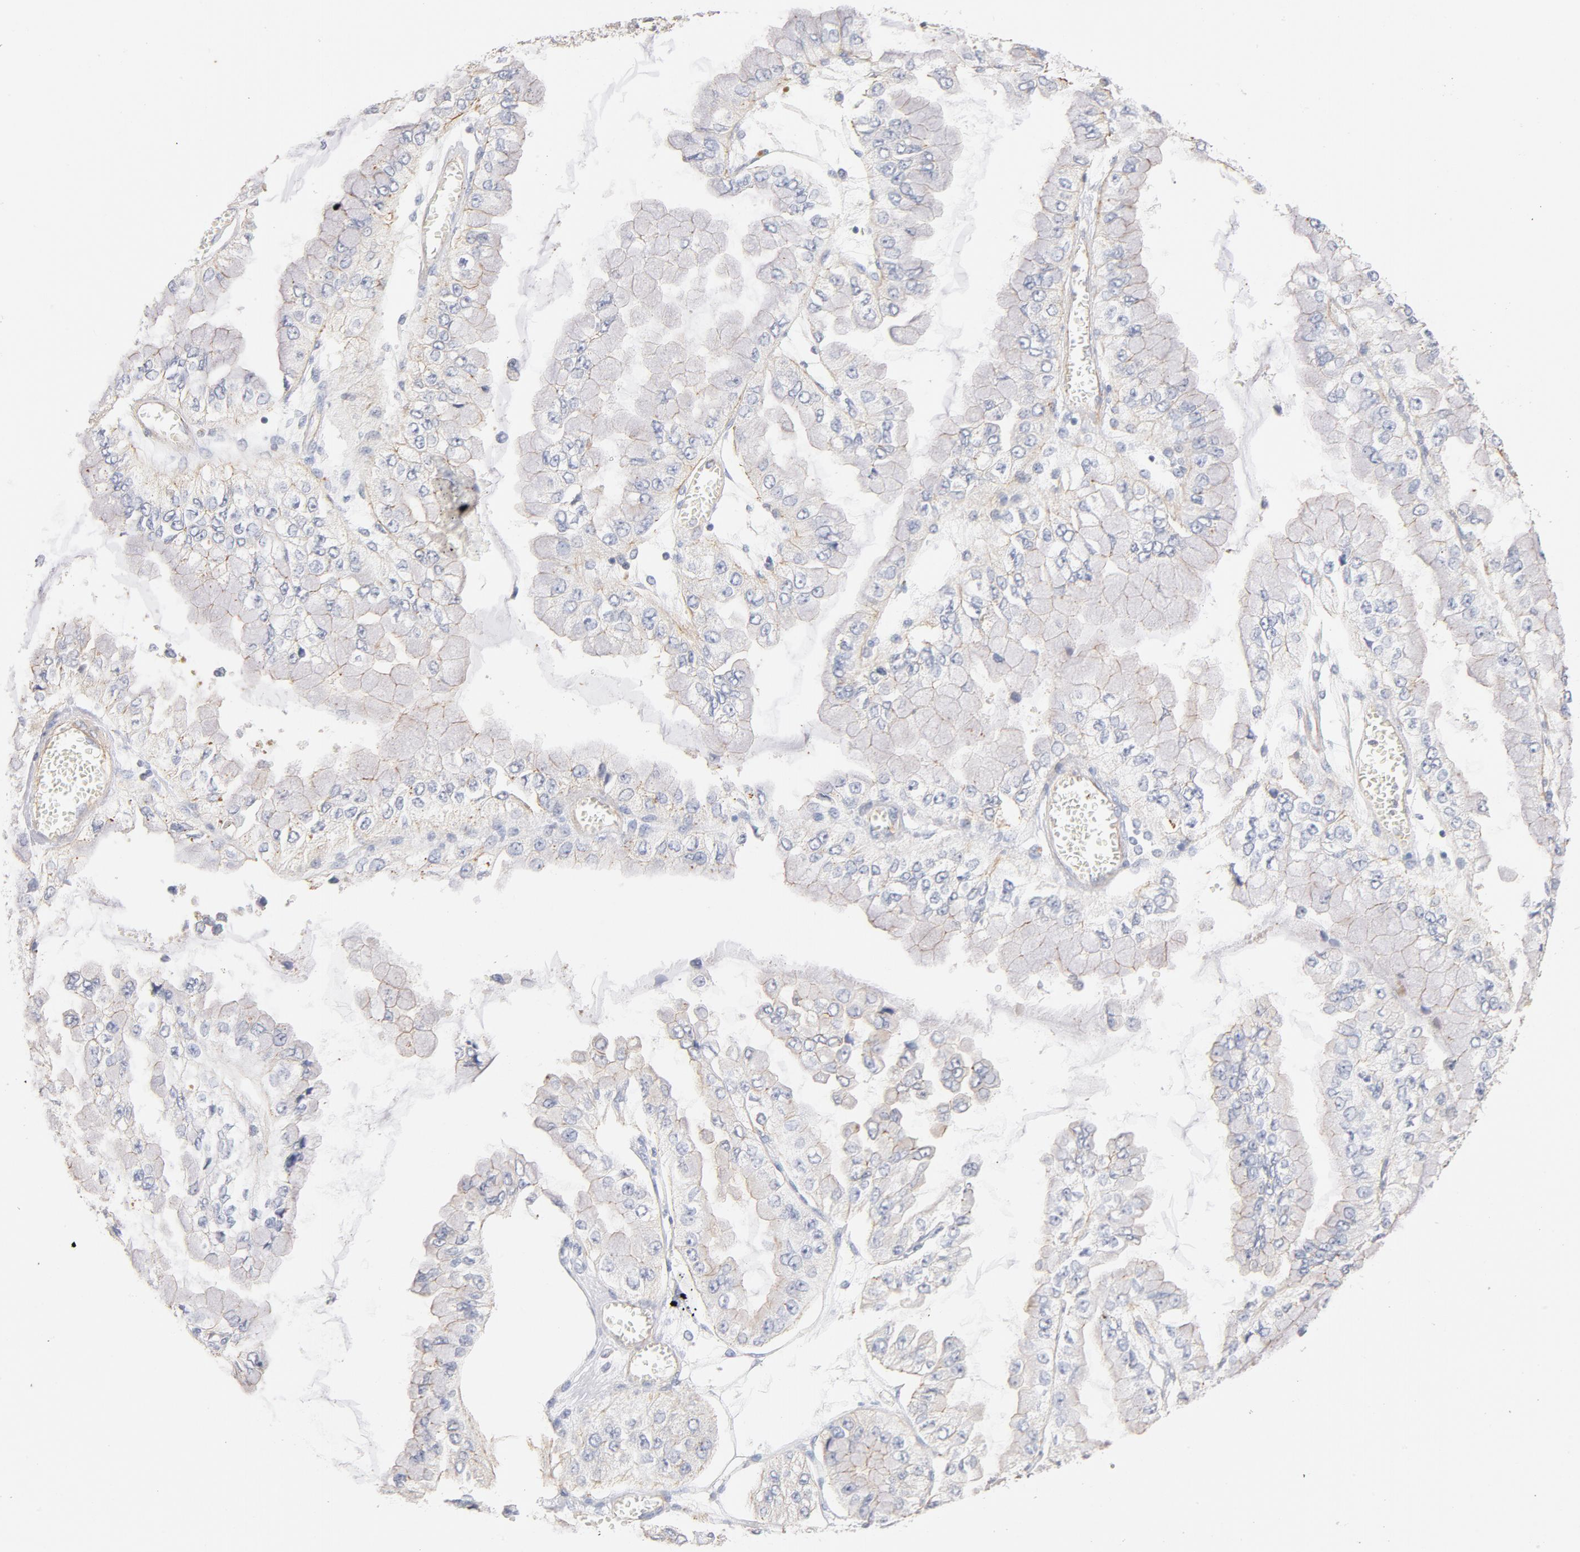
{"staining": {"intensity": "weak", "quantity": ">75%", "location": "cytoplasmic/membranous"}, "tissue": "liver cancer", "cell_type": "Tumor cells", "image_type": "cancer", "snomed": [{"axis": "morphology", "description": "Cholangiocarcinoma"}, {"axis": "topography", "description": "Liver"}], "caption": "About >75% of tumor cells in human liver cholangiocarcinoma reveal weak cytoplasmic/membranous protein expression as visualized by brown immunohistochemical staining.", "gene": "STRN3", "patient": {"sex": "female", "age": 79}}